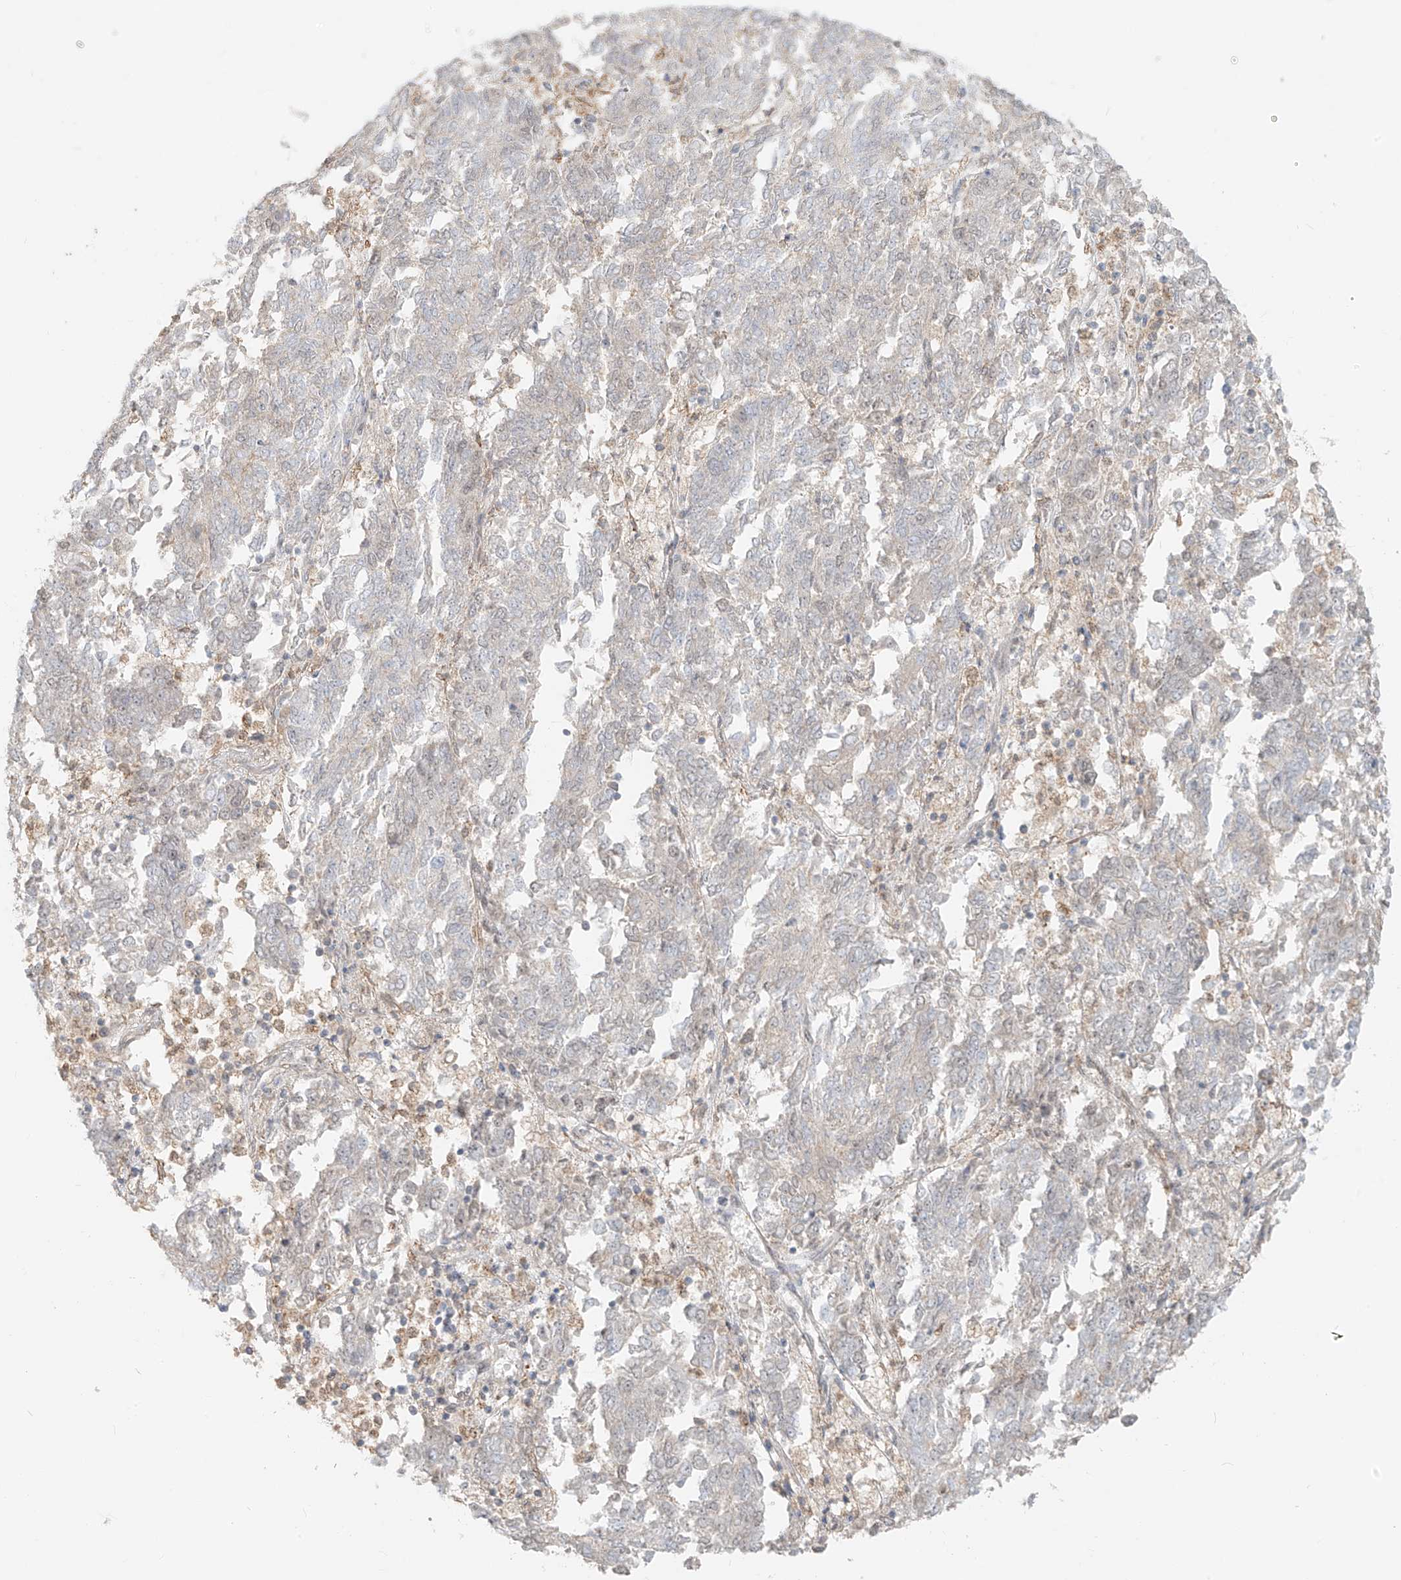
{"staining": {"intensity": "negative", "quantity": "none", "location": "none"}, "tissue": "endometrial cancer", "cell_type": "Tumor cells", "image_type": "cancer", "snomed": [{"axis": "morphology", "description": "Adenocarcinoma, NOS"}, {"axis": "topography", "description": "Endometrium"}], "caption": "A high-resolution photomicrograph shows IHC staining of adenocarcinoma (endometrial), which demonstrates no significant staining in tumor cells. The staining was performed using DAB (3,3'-diaminobenzidine) to visualize the protein expression in brown, while the nuclei were stained in blue with hematoxylin (Magnification: 20x).", "gene": "ABCD1", "patient": {"sex": "female", "age": 80}}